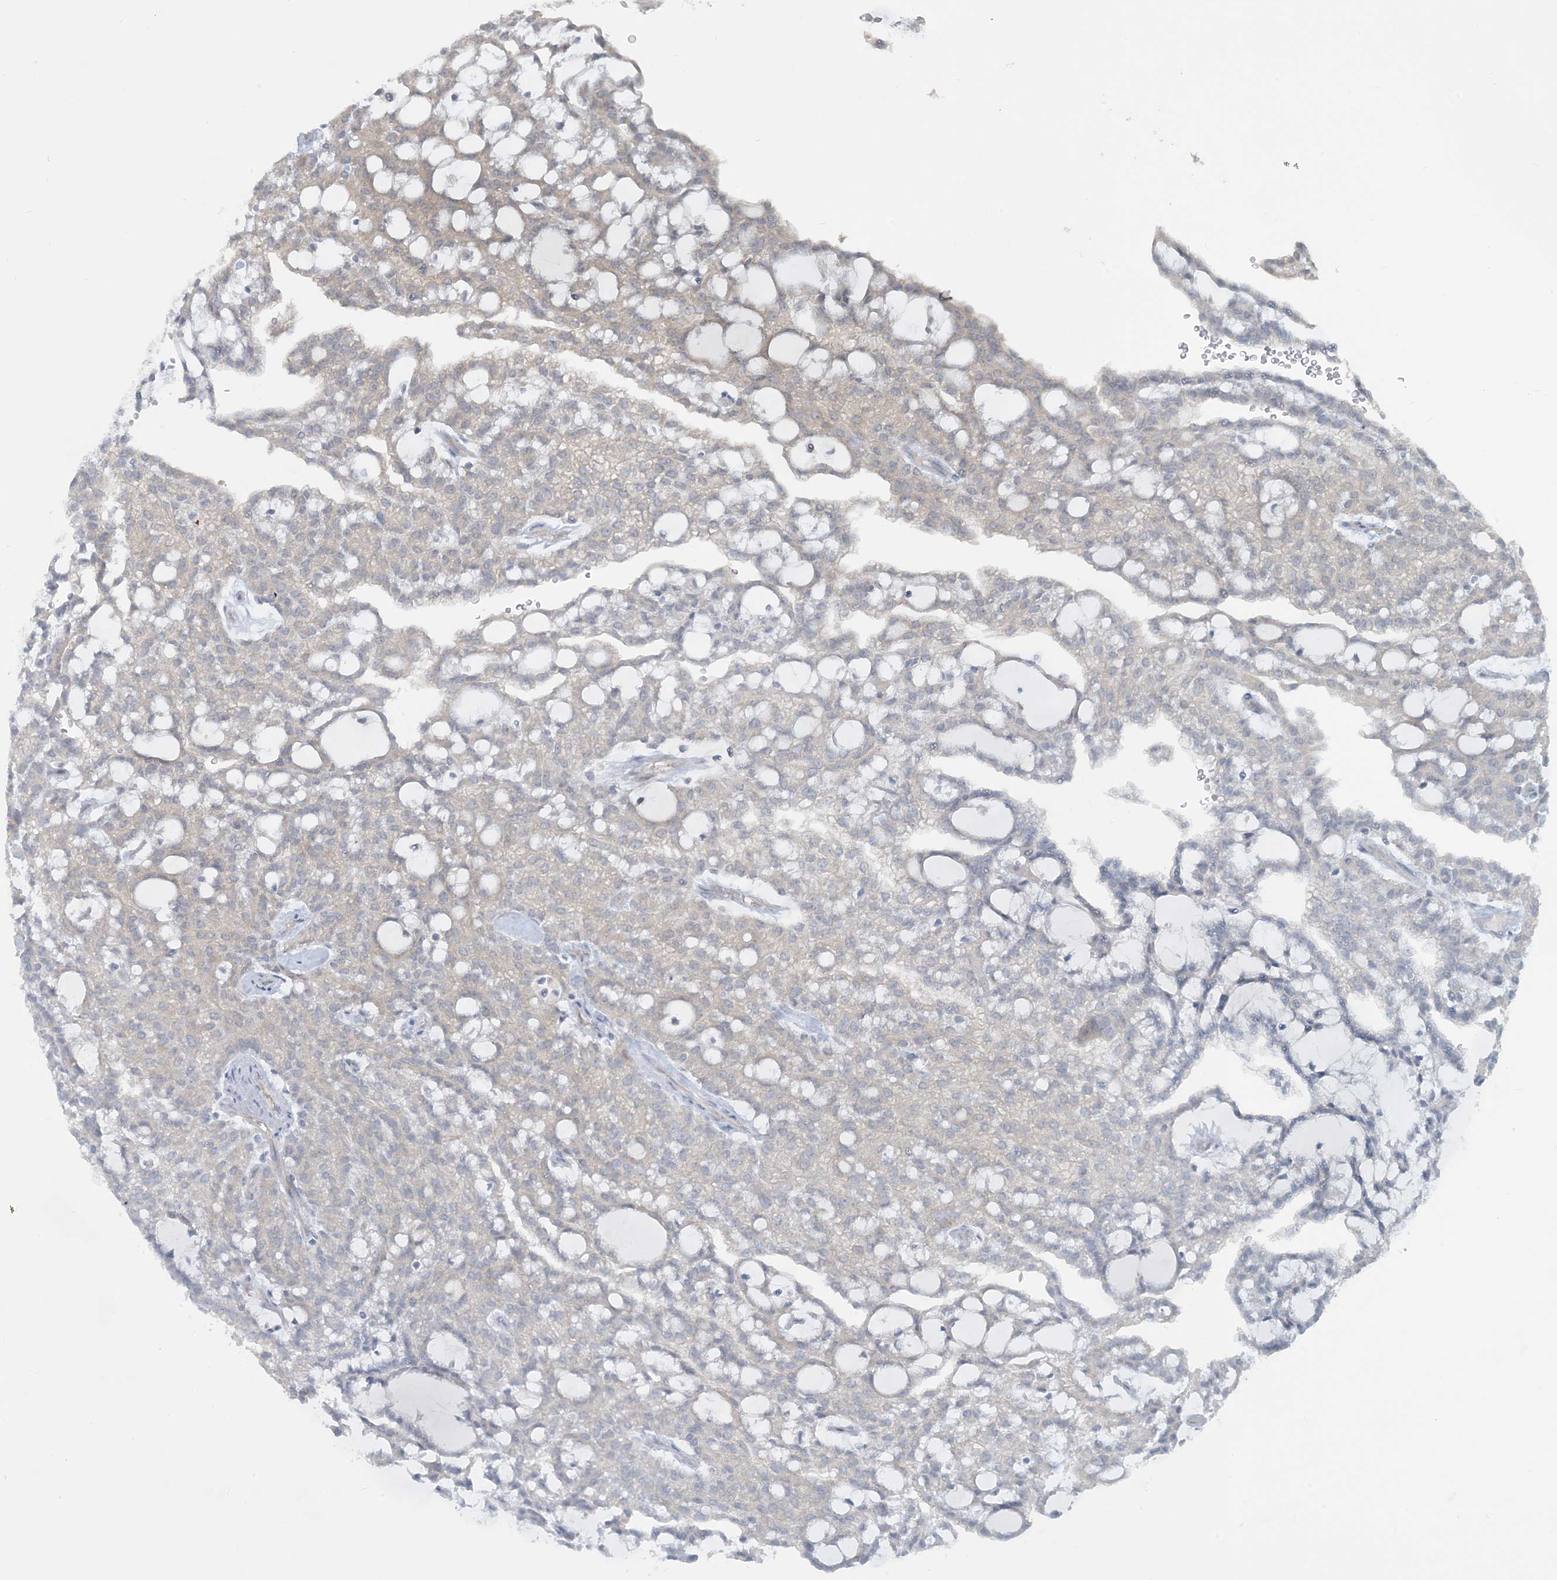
{"staining": {"intensity": "negative", "quantity": "none", "location": "none"}, "tissue": "renal cancer", "cell_type": "Tumor cells", "image_type": "cancer", "snomed": [{"axis": "morphology", "description": "Adenocarcinoma, NOS"}, {"axis": "topography", "description": "Kidney"}], "caption": "DAB immunohistochemical staining of adenocarcinoma (renal) reveals no significant staining in tumor cells.", "gene": "CDS1", "patient": {"sex": "male", "age": 63}}